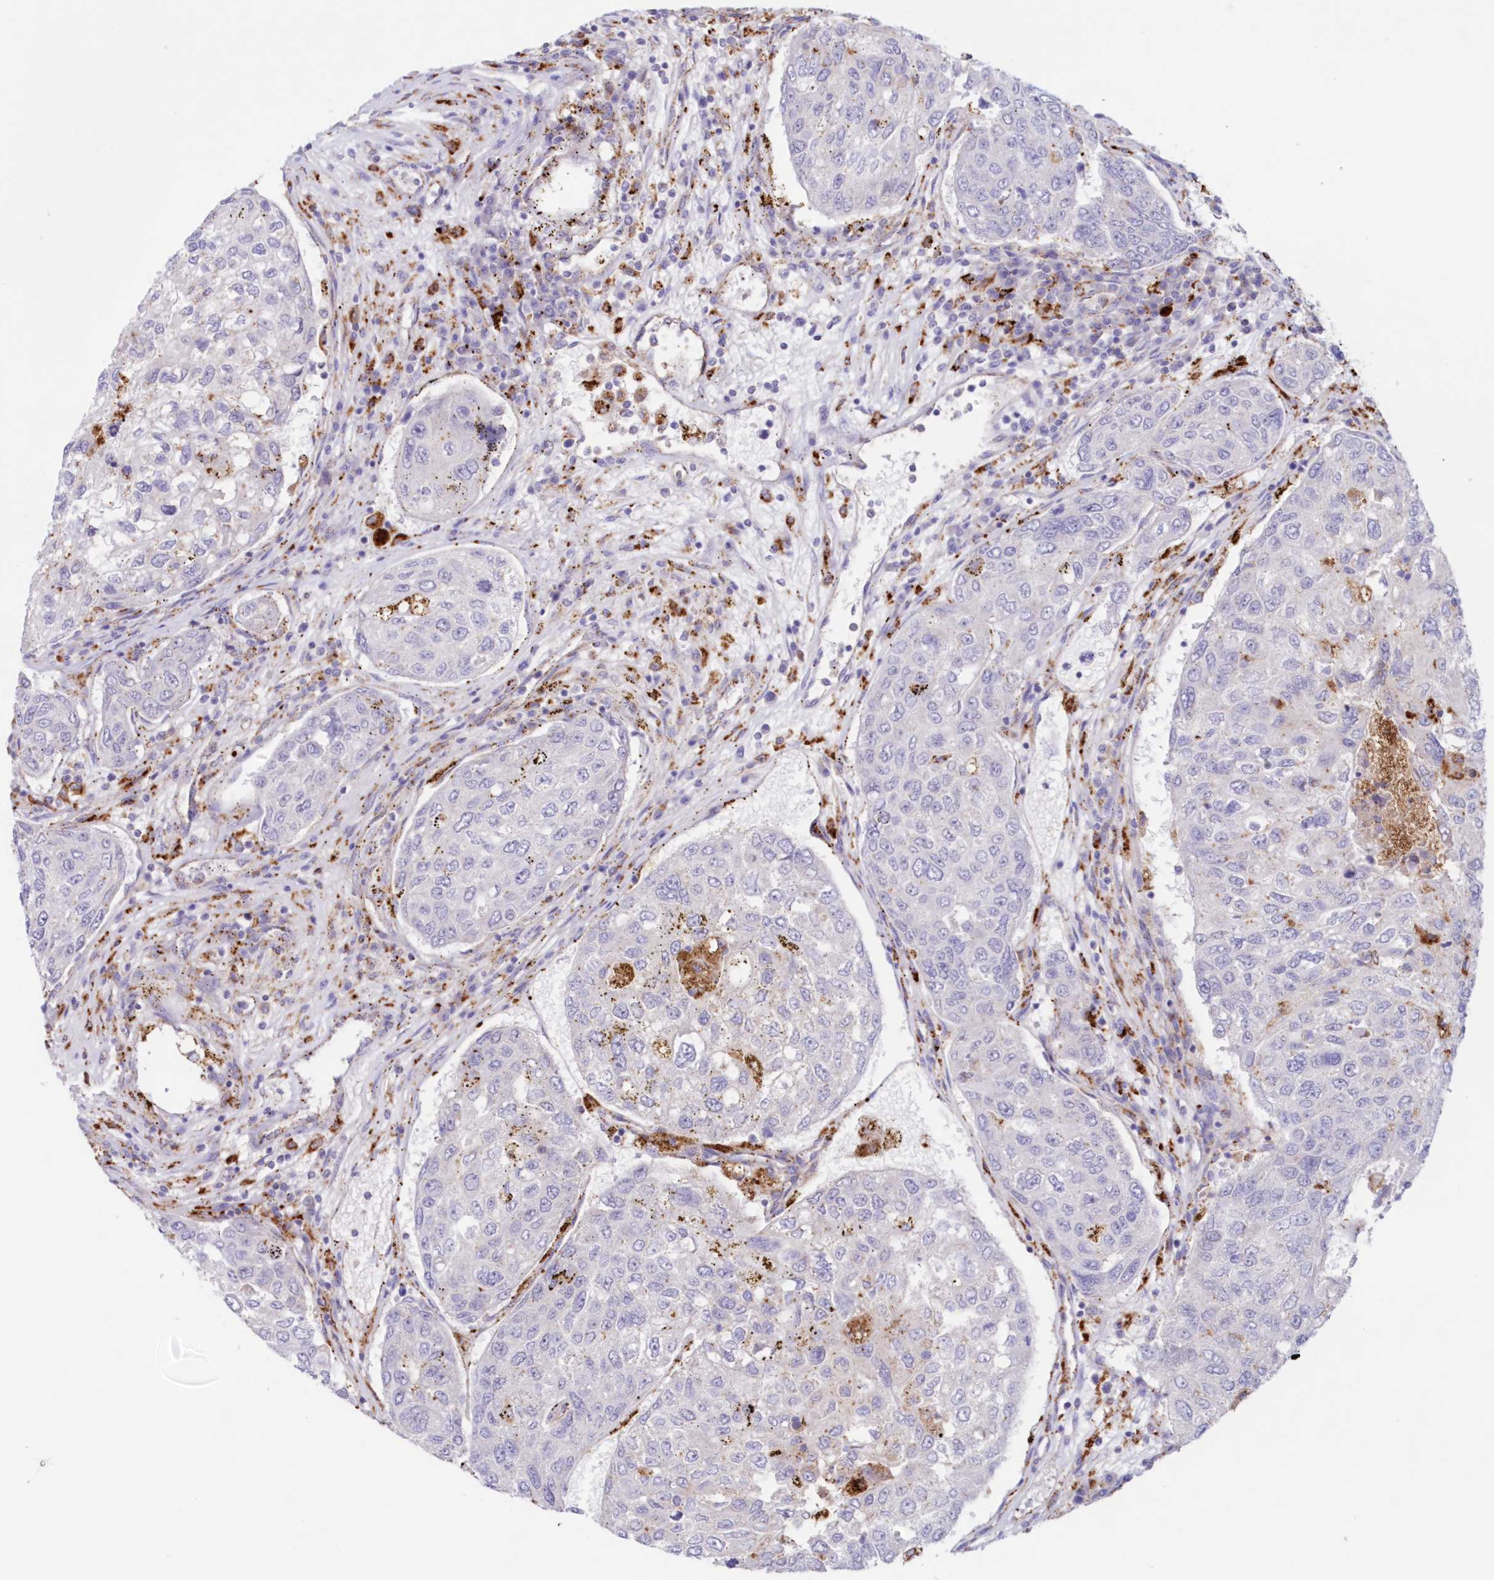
{"staining": {"intensity": "negative", "quantity": "none", "location": "none"}, "tissue": "urothelial cancer", "cell_type": "Tumor cells", "image_type": "cancer", "snomed": [{"axis": "morphology", "description": "Urothelial carcinoma, High grade"}, {"axis": "topography", "description": "Lymph node"}, {"axis": "topography", "description": "Urinary bladder"}], "caption": "This is a photomicrograph of IHC staining of urothelial carcinoma (high-grade), which shows no staining in tumor cells.", "gene": "TPP1", "patient": {"sex": "male", "age": 51}}